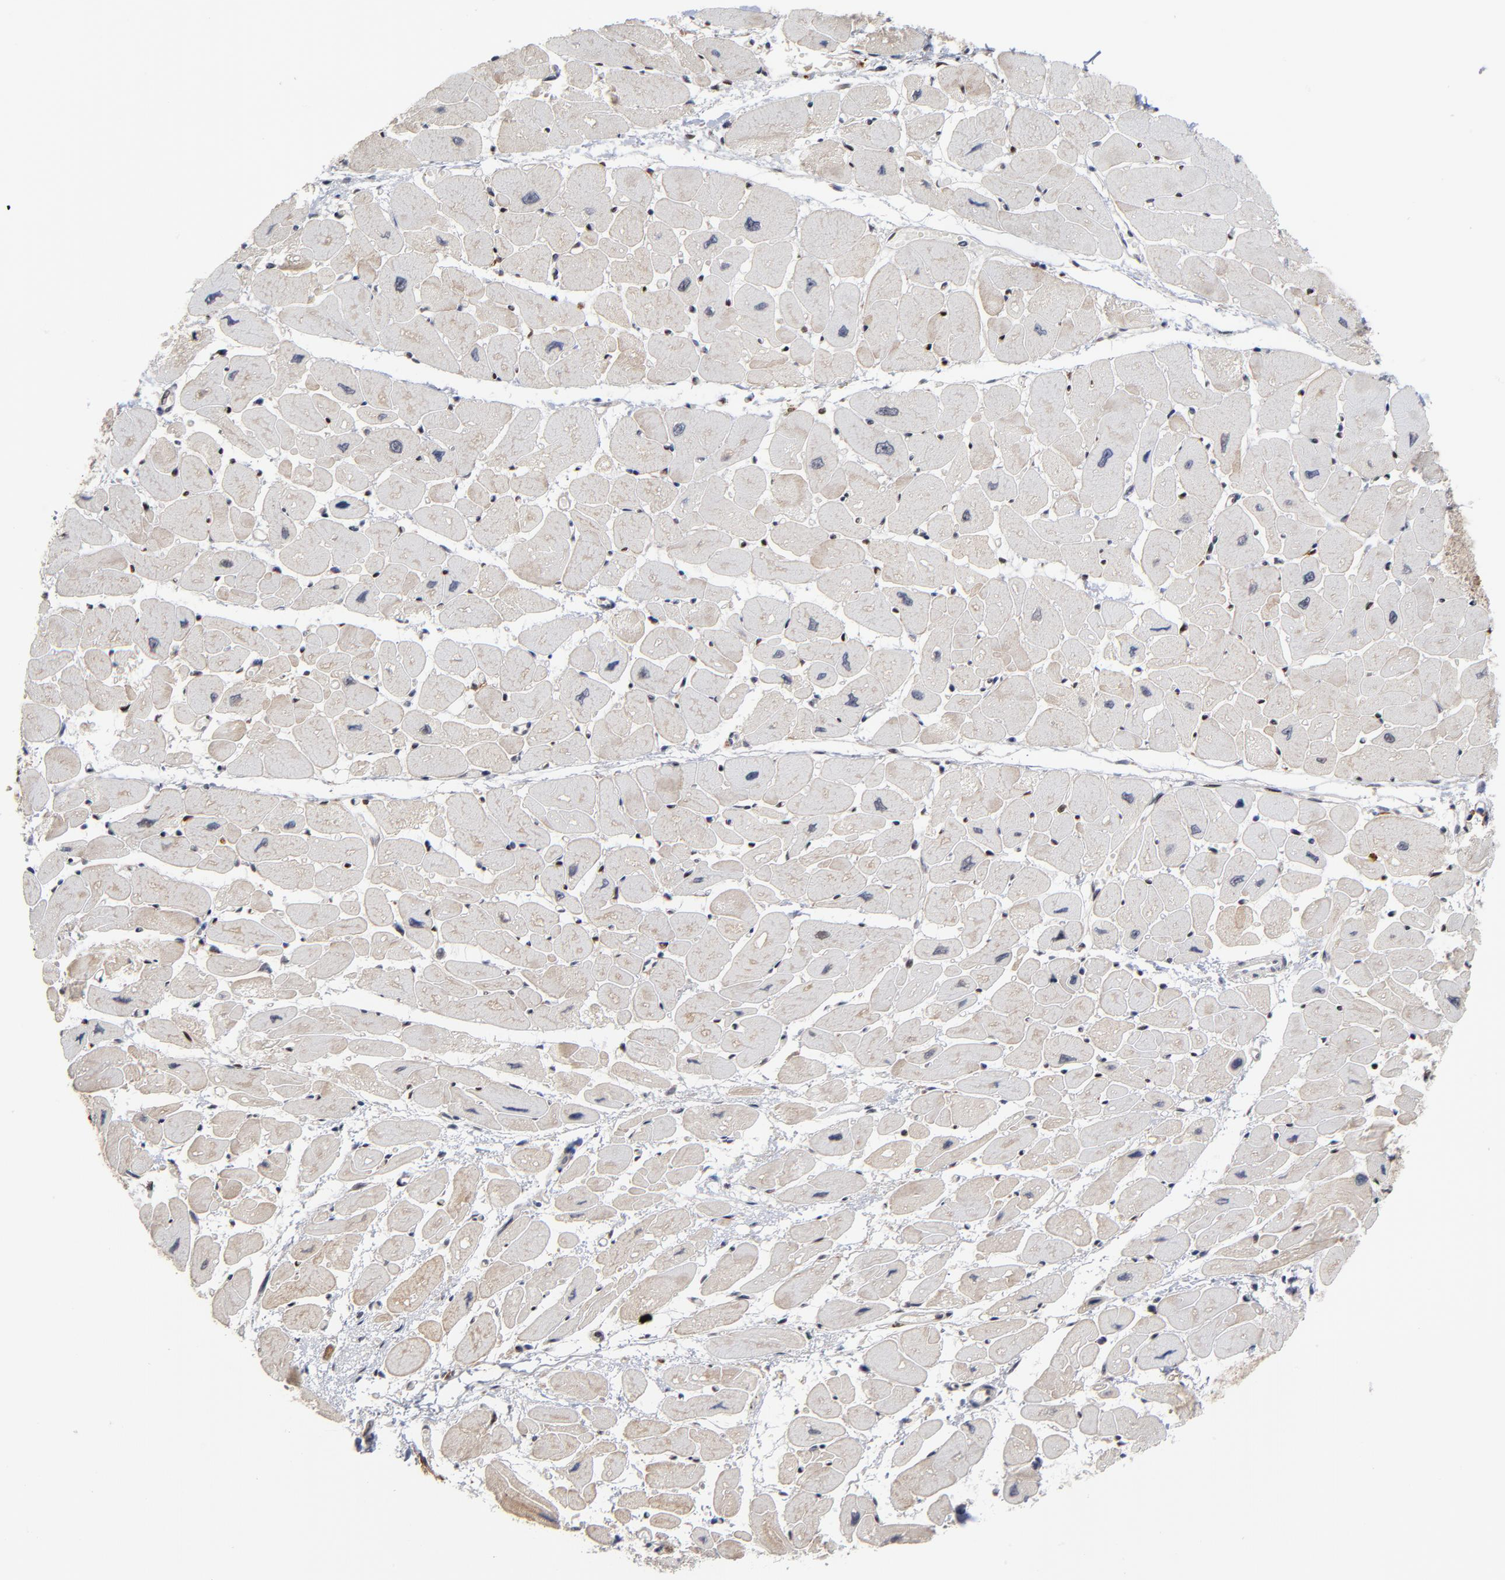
{"staining": {"intensity": "negative", "quantity": "none", "location": "none"}, "tissue": "heart muscle", "cell_type": "Cardiomyocytes", "image_type": "normal", "snomed": [{"axis": "morphology", "description": "Normal tissue, NOS"}, {"axis": "topography", "description": "Heart"}], "caption": "Immunohistochemical staining of normal heart muscle reveals no significant staining in cardiomyocytes. The staining was performed using DAB to visualize the protein expression in brown, while the nuclei were stained in blue with hematoxylin (Magnification: 20x).", "gene": "ZNF419", "patient": {"sex": "female", "age": 54}}